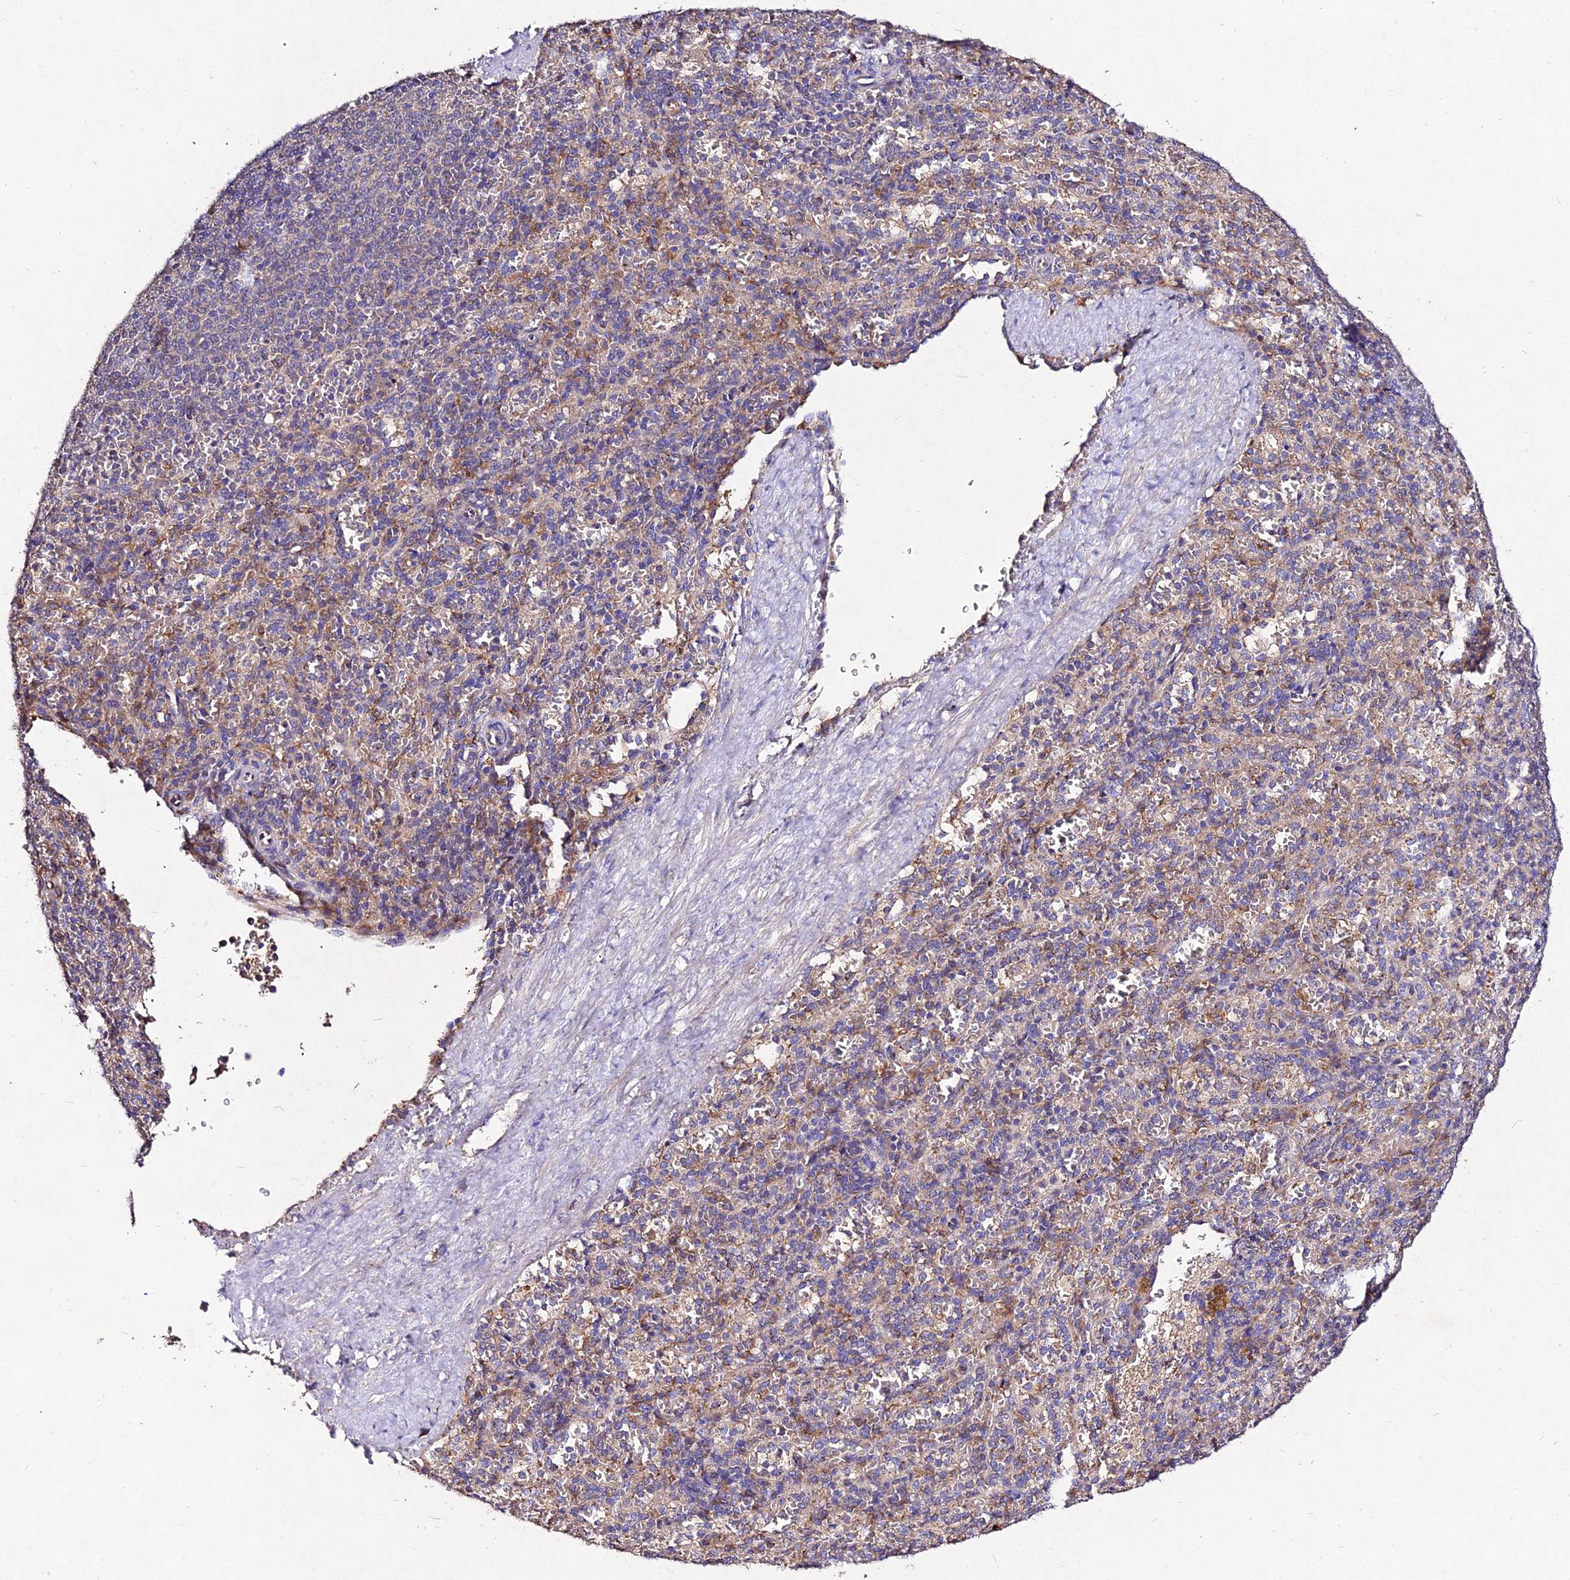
{"staining": {"intensity": "weak", "quantity": "<25%", "location": "cytoplasmic/membranous"}, "tissue": "spleen", "cell_type": "Cells in red pulp", "image_type": "normal", "snomed": [{"axis": "morphology", "description": "Normal tissue, NOS"}, {"axis": "topography", "description": "Spleen"}], "caption": "This is an immunohistochemistry (IHC) micrograph of unremarkable spleen. There is no positivity in cells in red pulp.", "gene": "AP3M1", "patient": {"sex": "female", "age": 21}}